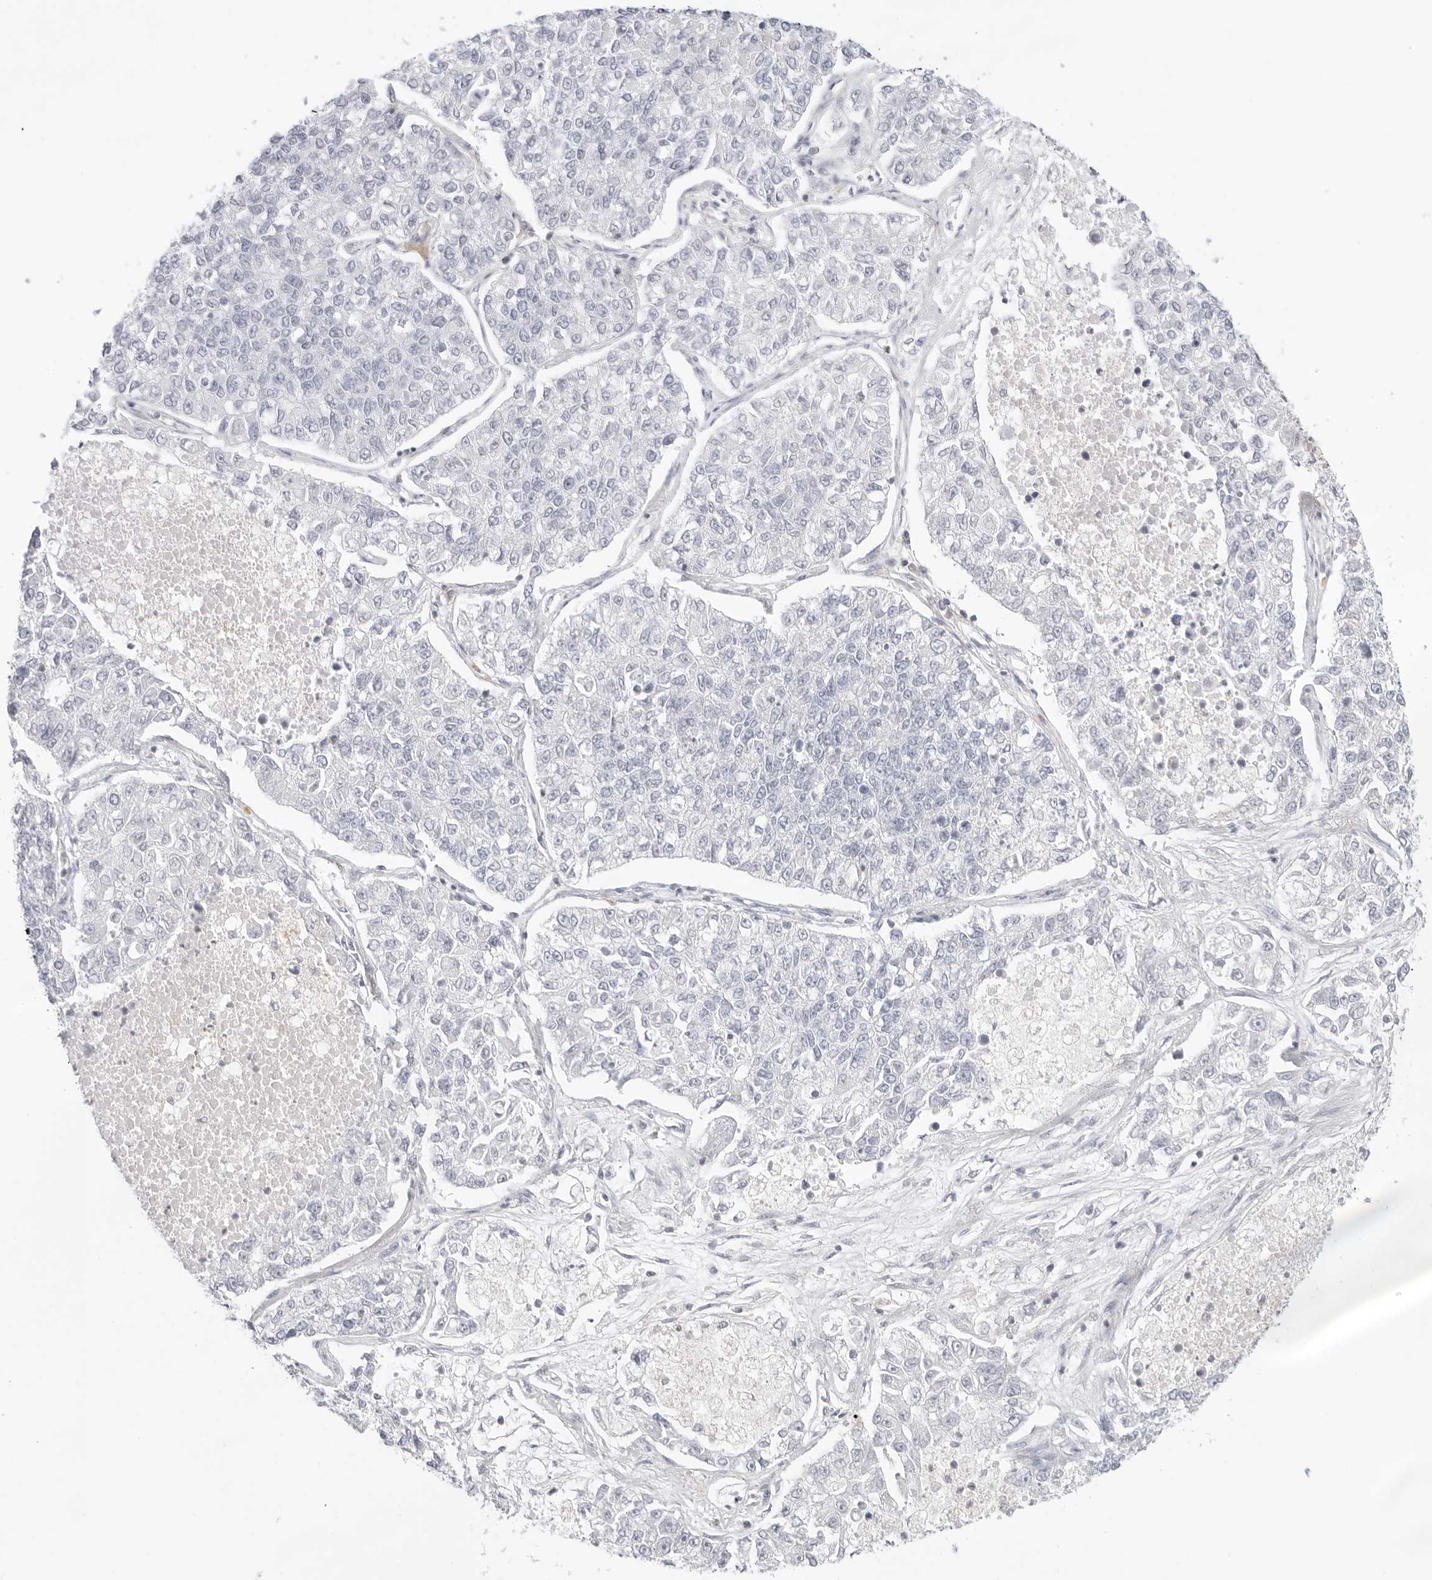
{"staining": {"intensity": "negative", "quantity": "none", "location": "none"}, "tissue": "lung cancer", "cell_type": "Tumor cells", "image_type": "cancer", "snomed": [{"axis": "morphology", "description": "Adenocarcinoma, NOS"}, {"axis": "topography", "description": "Lung"}], "caption": "Tumor cells show no significant protein positivity in lung cancer.", "gene": "TNFRSF14", "patient": {"sex": "male", "age": 49}}